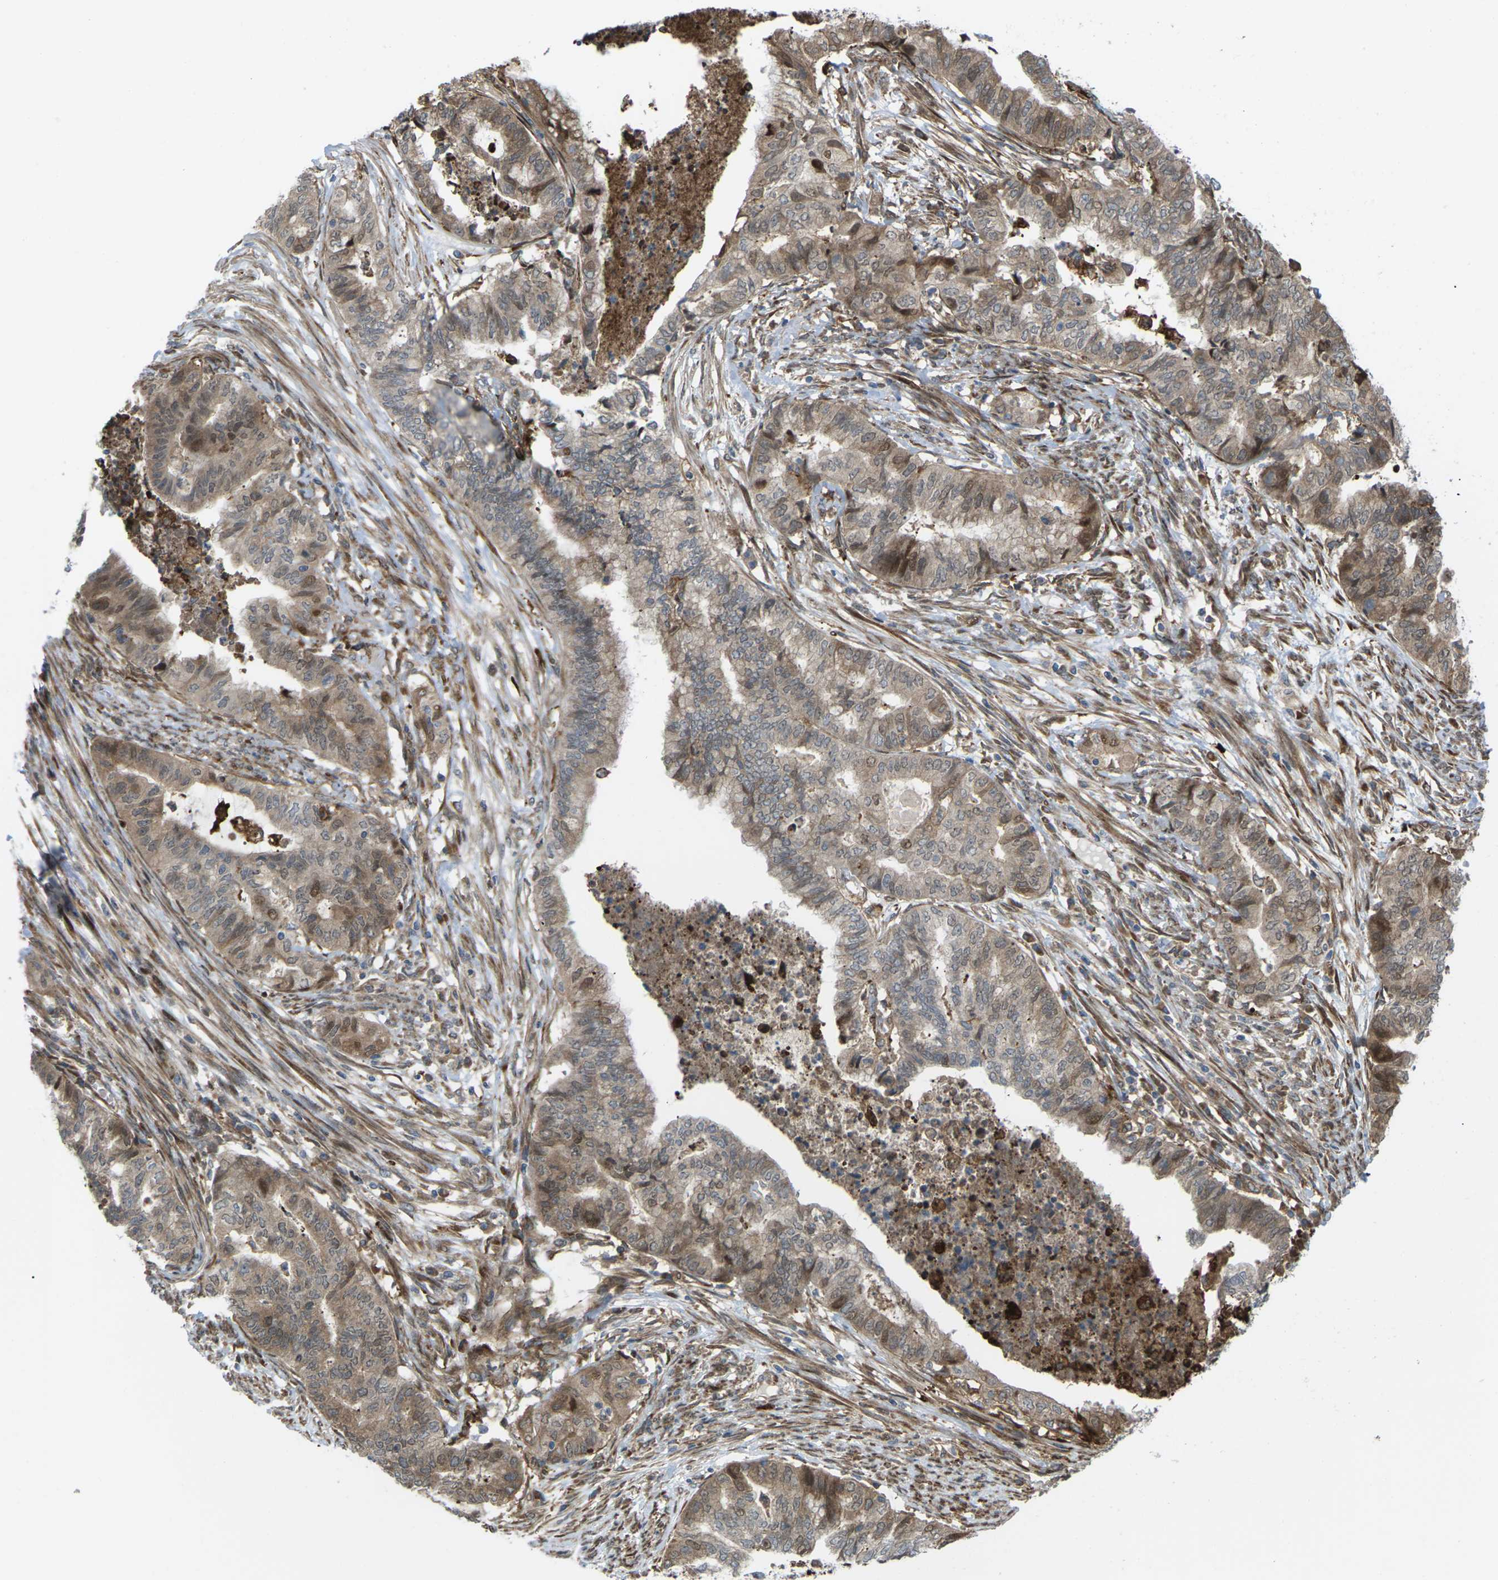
{"staining": {"intensity": "moderate", "quantity": ">75%", "location": "cytoplasmic/membranous,nuclear"}, "tissue": "endometrial cancer", "cell_type": "Tumor cells", "image_type": "cancer", "snomed": [{"axis": "morphology", "description": "Adenocarcinoma, NOS"}, {"axis": "topography", "description": "Endometrium"}], "caption": "This is an image of immunohistochemistry (IHC) staining of endometrial cancer (adenocarcinoma), which shows moderate expression in the cytoplasmic/membranous and nuclear of tumor cells.", "gene": "ROBO1", "patient": {"sex": "female", "age": 79}}